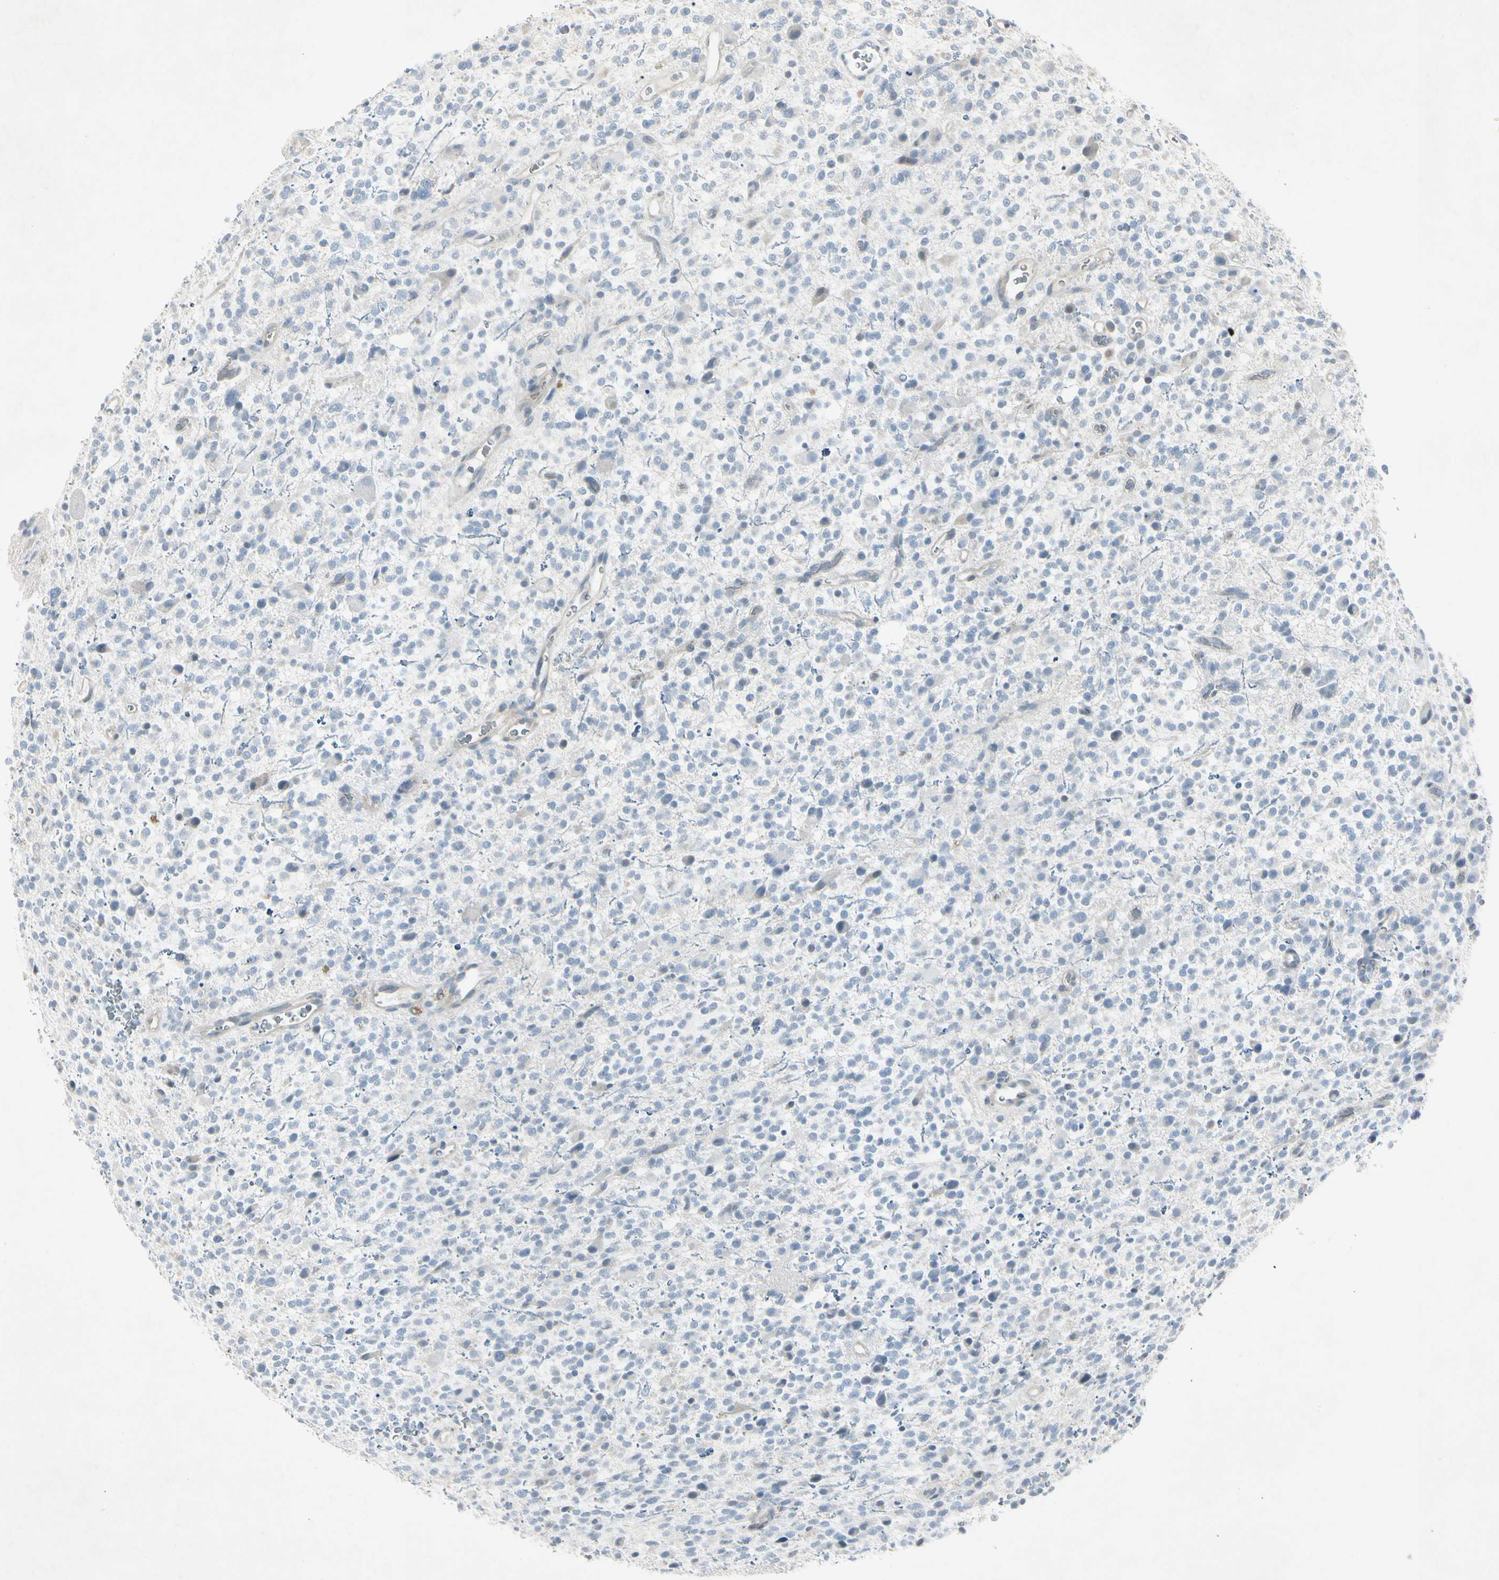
{"staining": {"intensity": "negative", "quantity": "none", "location": "none"}, "tissue": "glioma", "cell_type": "Tumor cells", "image_type": "cancer", "snomed": [{"axis": "morphology", "description": "Glioma, malignant, High grade"}, {"axis": "topography", "description": "Brain"}], "caption": "Protein analysis of glioma exhibits no significant positivity in tumor cells. (DAB (3,3'-diaminobenzidine) IHC visualized using brightfield microscopy, high magnification).", "gene": "TEK", "patient": {"sex": "male", "age": 48}}